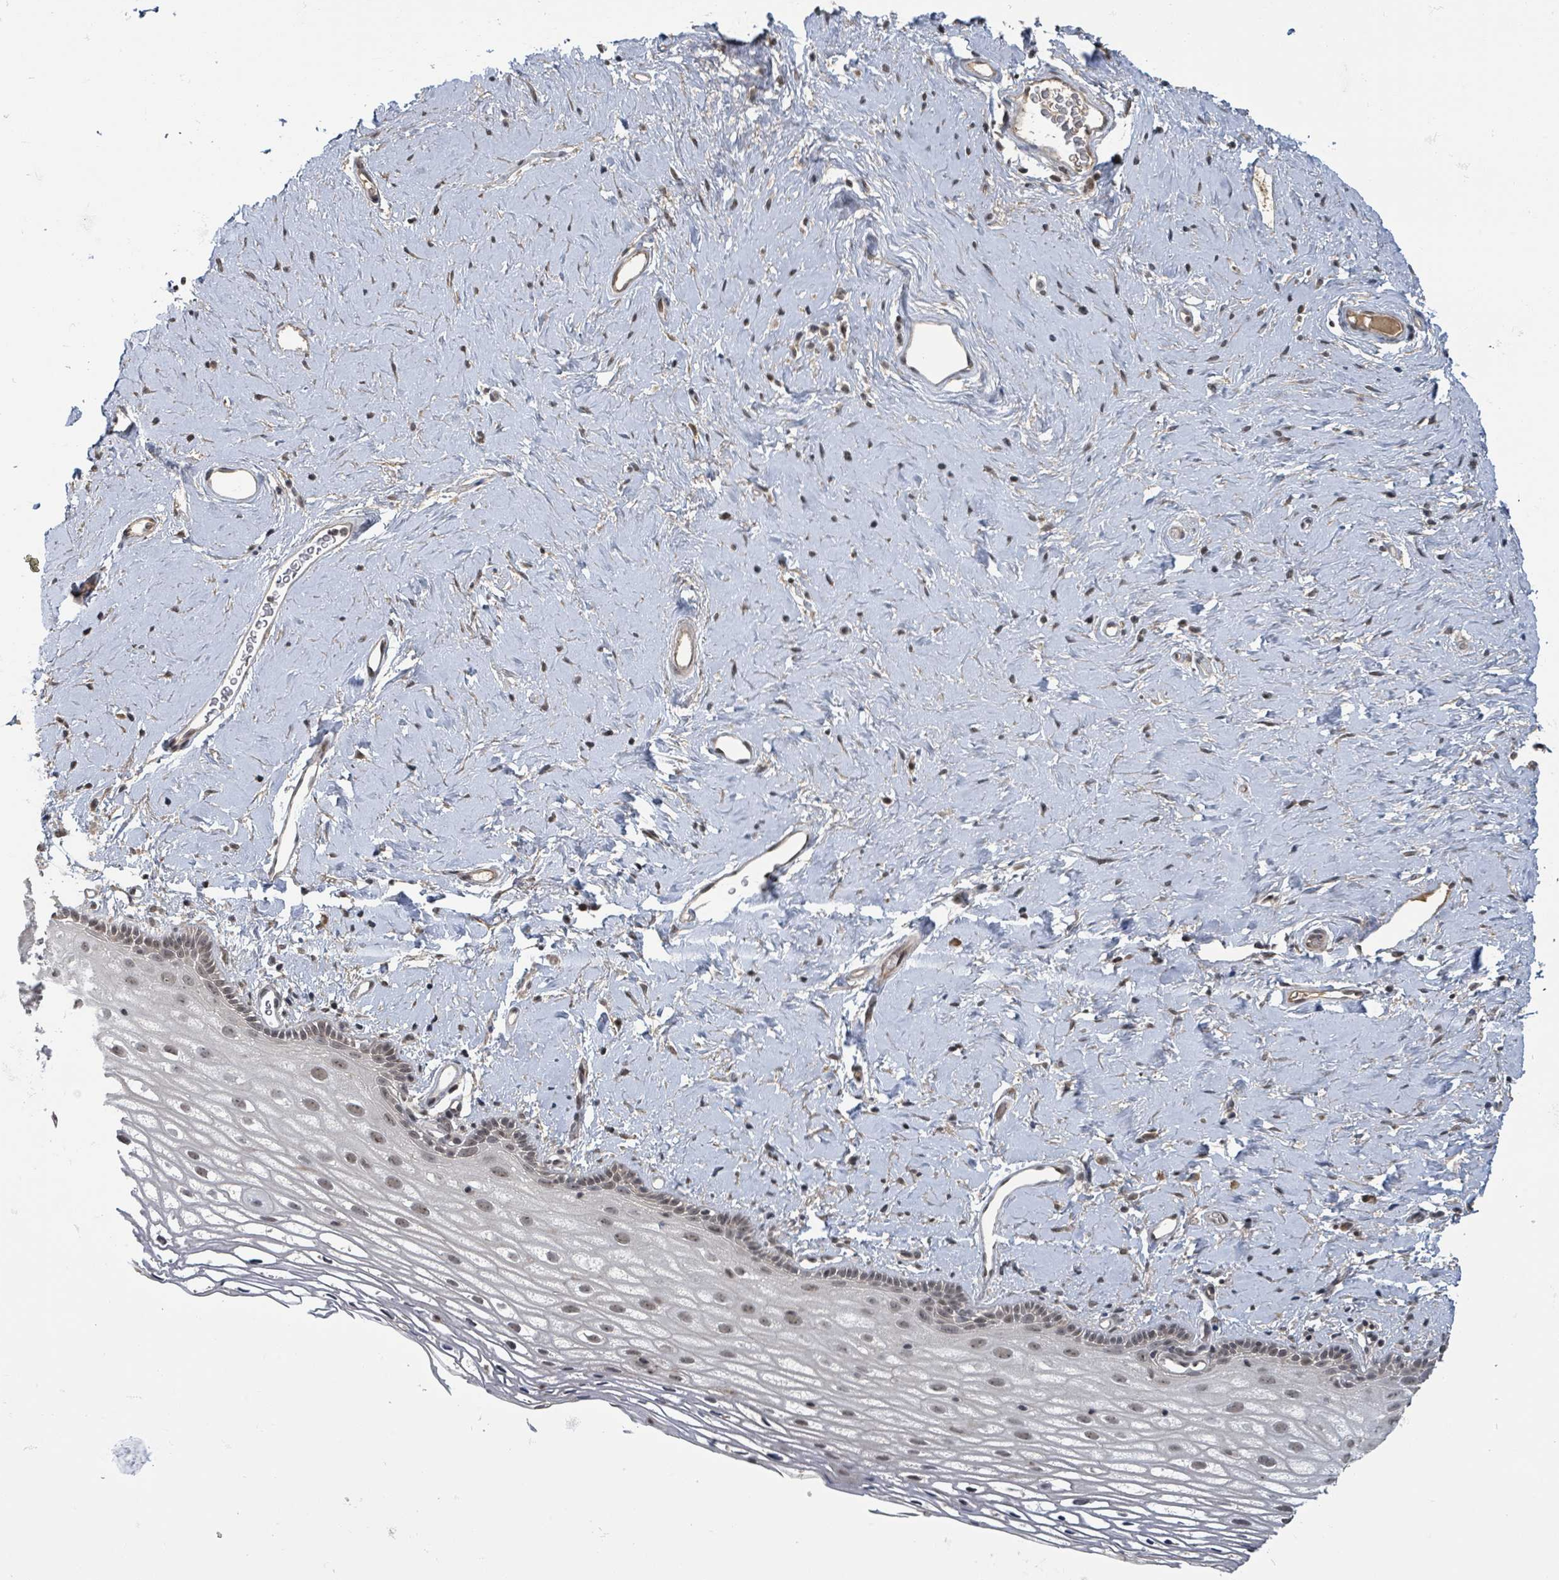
{"staining": {"intensity": "moderate", "quantity": "25%-75%", "location": "nuclear"}, "tissue": "vagina", "cell_type": "Squamous epithelial cells", "image_type": "normal", "snomed": [{"axis": "morphology", "description": "Normal tissue, NOS"}, {"axis": "morphology", "description": "Adenocarcinoma, NOS"}, {"axis": "topography", "description": "Rectum"}, {"axis": "topography", "description": "Vagina"}], "caption": "Immunohistochemical staining of benign human vagina shows medium levels of moderate nuclear positivity in approximately 25%-75% of squamous epithelial cells.", "gene": "ZBTB14", "patient": {"sex": "female", "age": 71}}